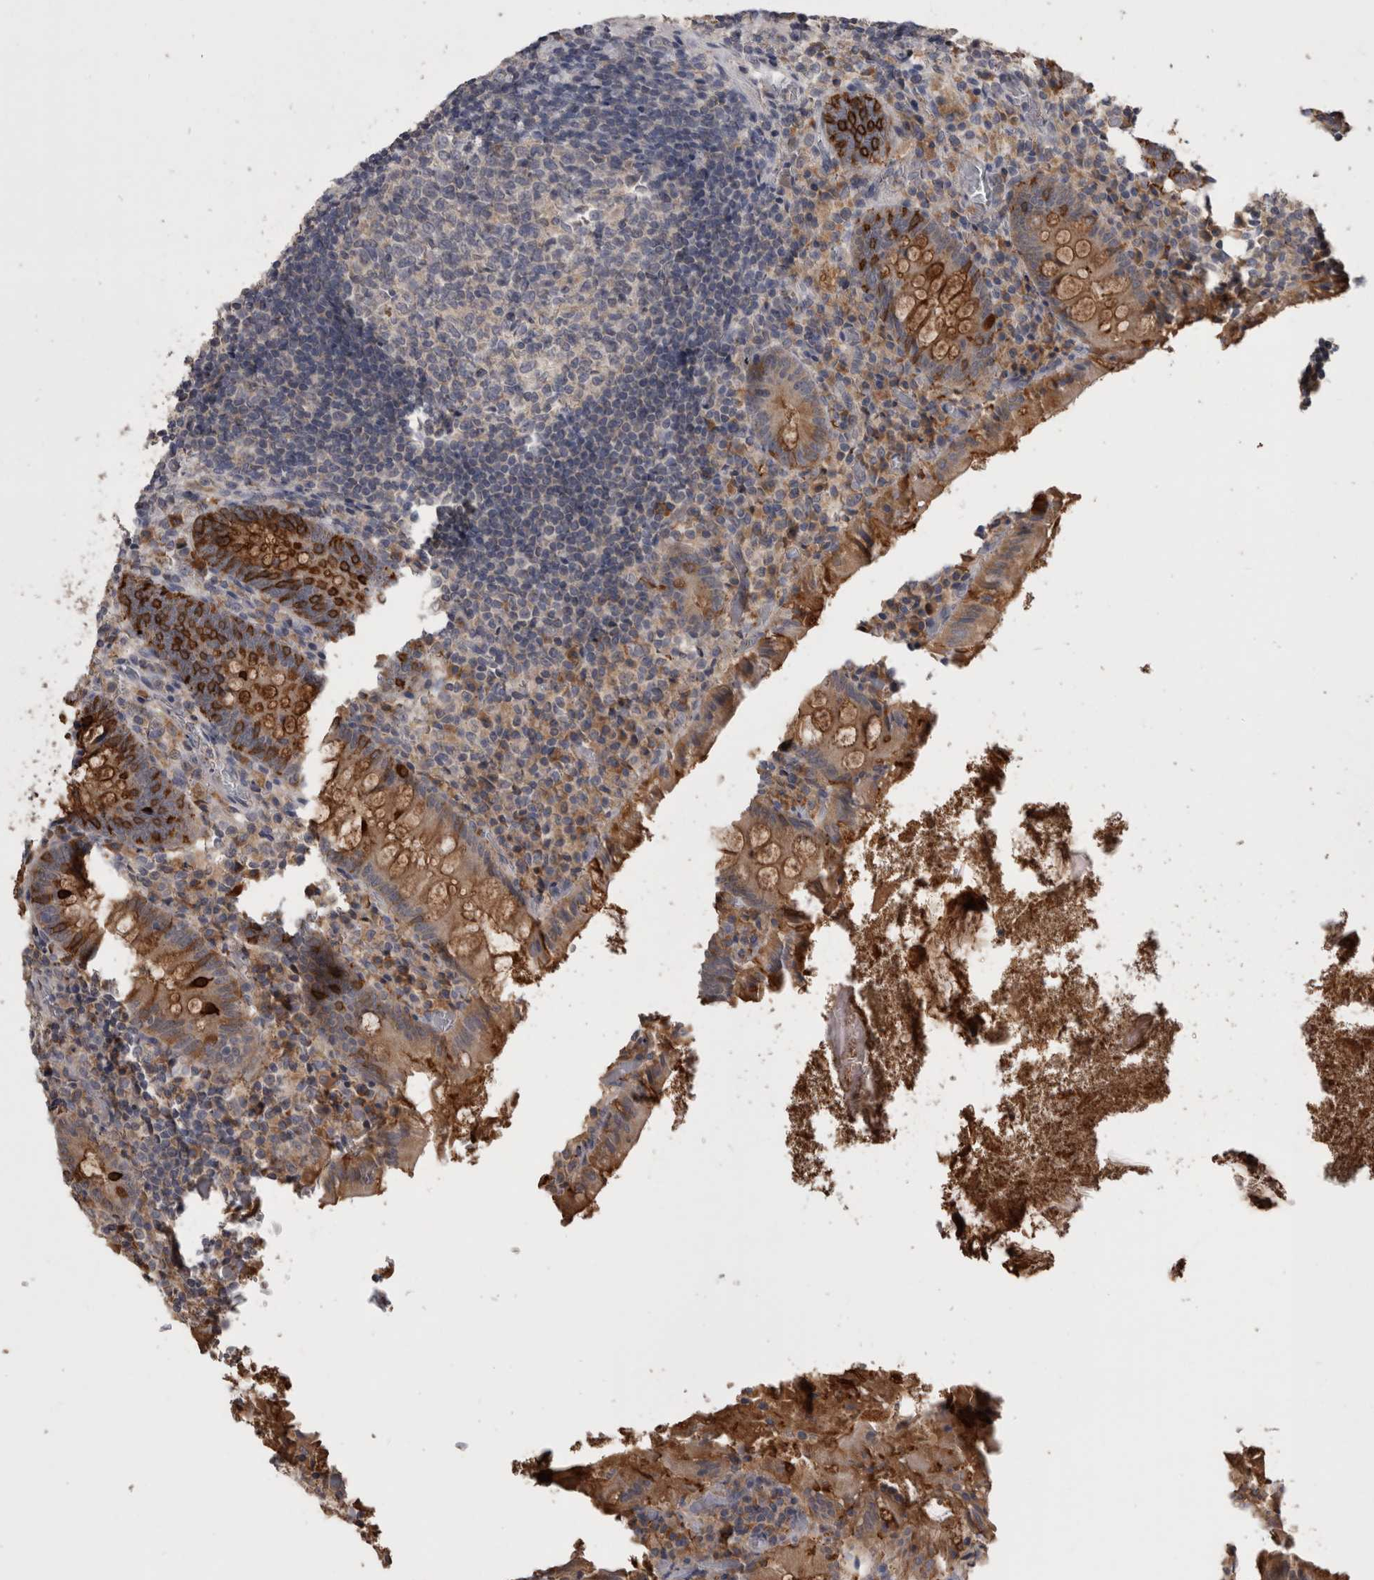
{"staining": {"intensity": "moderate", "quantity": ">75%", "location": "cytoplasmic/membranous"}, "tissue": "appendix", "cell_type": "Glandular cells", "image_type": "normal", "snomed": [{"axis": "morphology", "description": "Normal tissue, NOS"}, {"axis": "topography", "description": "Appendix"}], "caption": "Immunohistochemistry micrograph of normal appendix: appendix stained using IHC displays medium levels of moderate protein expression localized specifically in the cytoplasmic/membranous of glandular cells, appearing as a cytoplasmic/membranous brown color.", "gene": "ANXA13", "patient": {"sex": "female", "age": 17}}